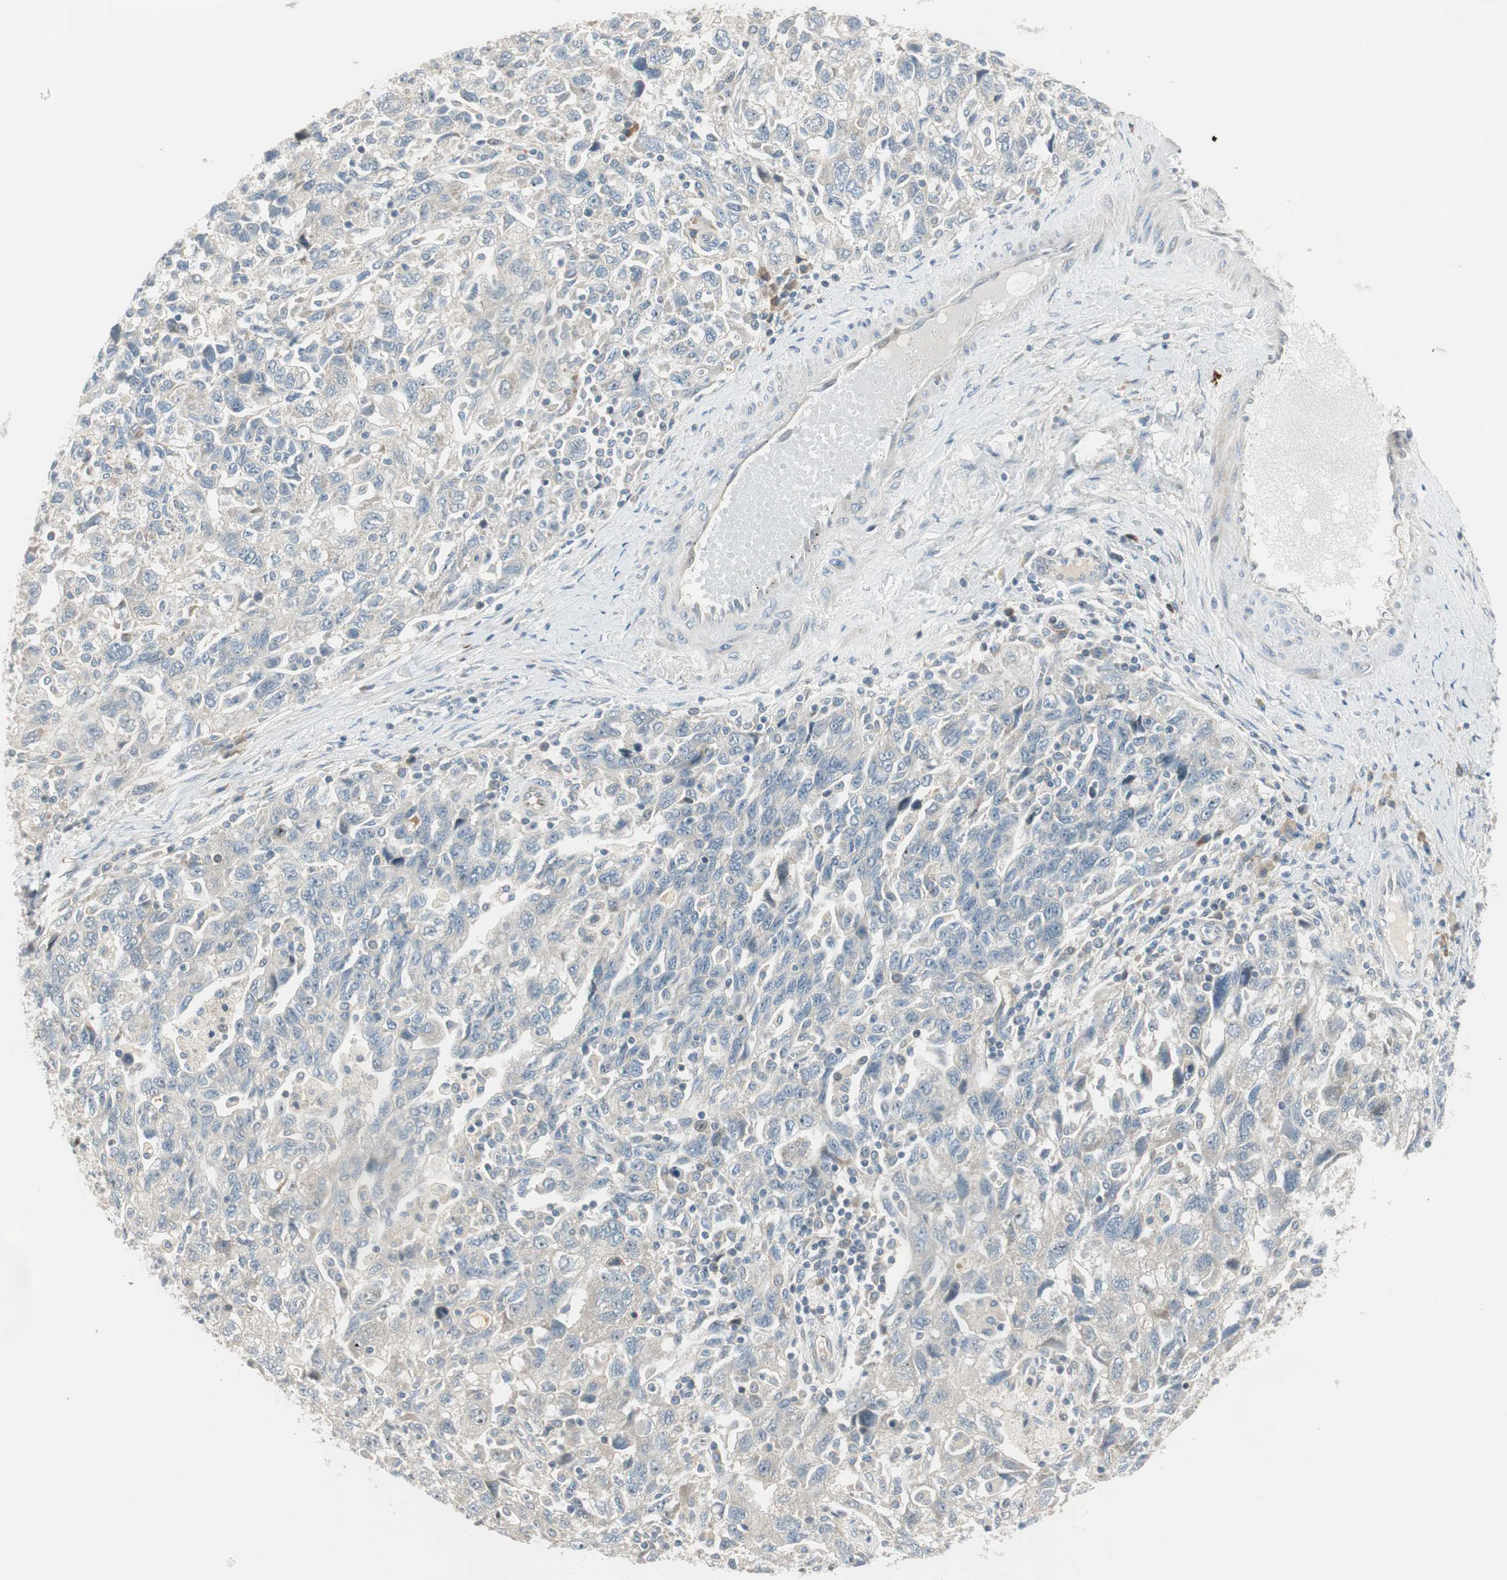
{"staining": {"intensity": "negative", "quantity": "none", "location": "none"}, "tissue": "ovarian cancer", "cell_type": "Tumor cells", "image_type": "cancer", "snomed": [{"axis": "morphology", "description": "Carcinoma, NOS"}, {"axis": "morphology", "description": "Cystadenocarcinoma, serous, NOS"}, {"axis": "topography", "description": "Ovary"}], "caption": "There is no significant staining in tumor cells of ovarian cancer.", "gene": "PCDHB15", "patient": {"sex": "female", "age": 69}}